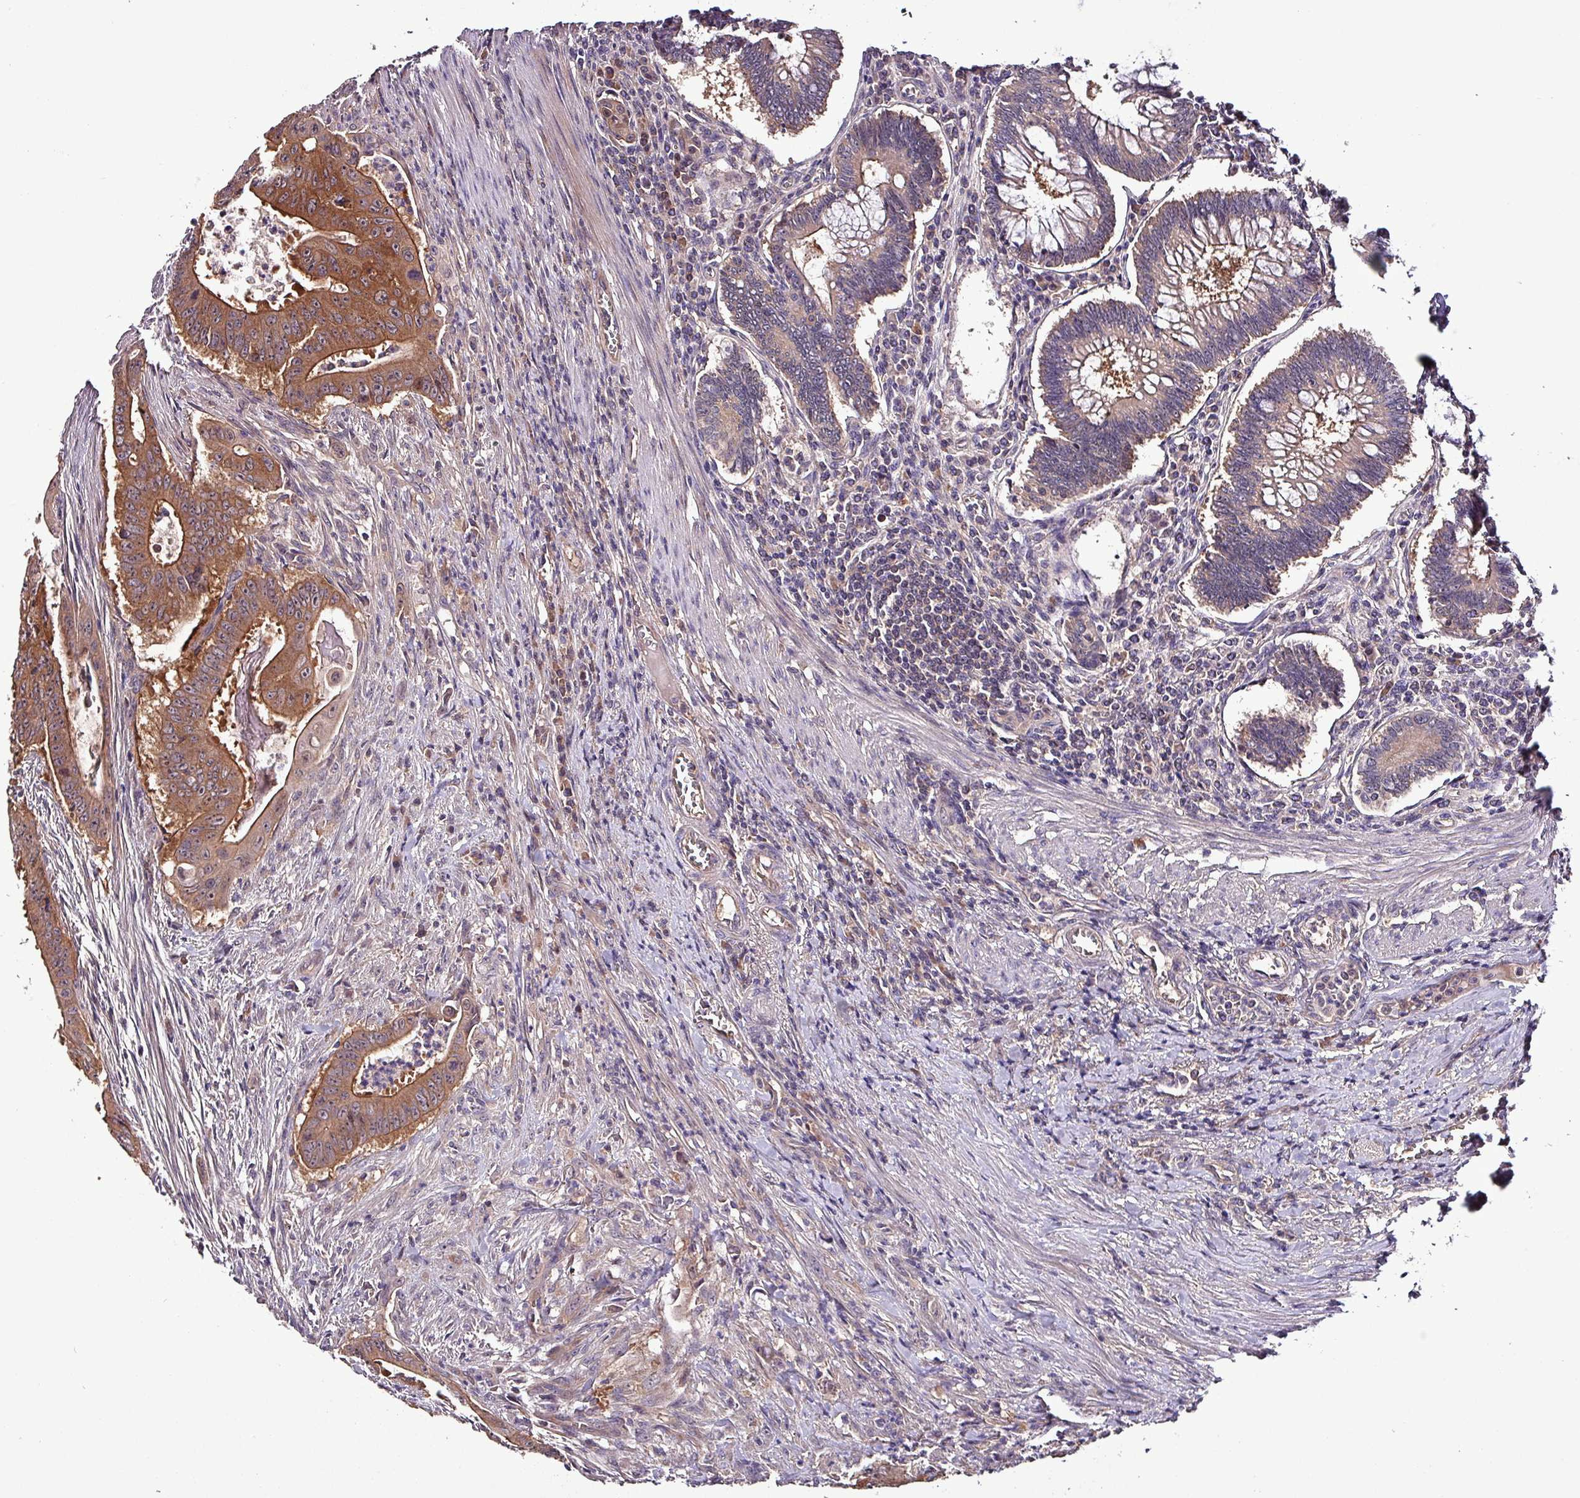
{"staining": {"intensity": "strong", "quantity": ">75%", "location": "cytoplasmic/membranous"}, "tissue": "colorectal cancer", "cell_type": "Tumor cells", "image_type": "cancer", "snomed": [{"axis": "morphology", "description": "Adenocarcinoma, NOS"}, {"axis": "topography", "description": "Rectum"}], "caption": "Immunohistochemistry histopathology image of neoplastic tissue: human adenocarcinoma (colorectal) stained using IHC demonstrates high levels of strong protein expression localized specifically in the cytoplasmic/membranous of tumor cells, appearing as a cytoplasmic/membranous brown color.", "gene": "PAFAH1B2", "patient": {"sex": "female", "age": 75}}